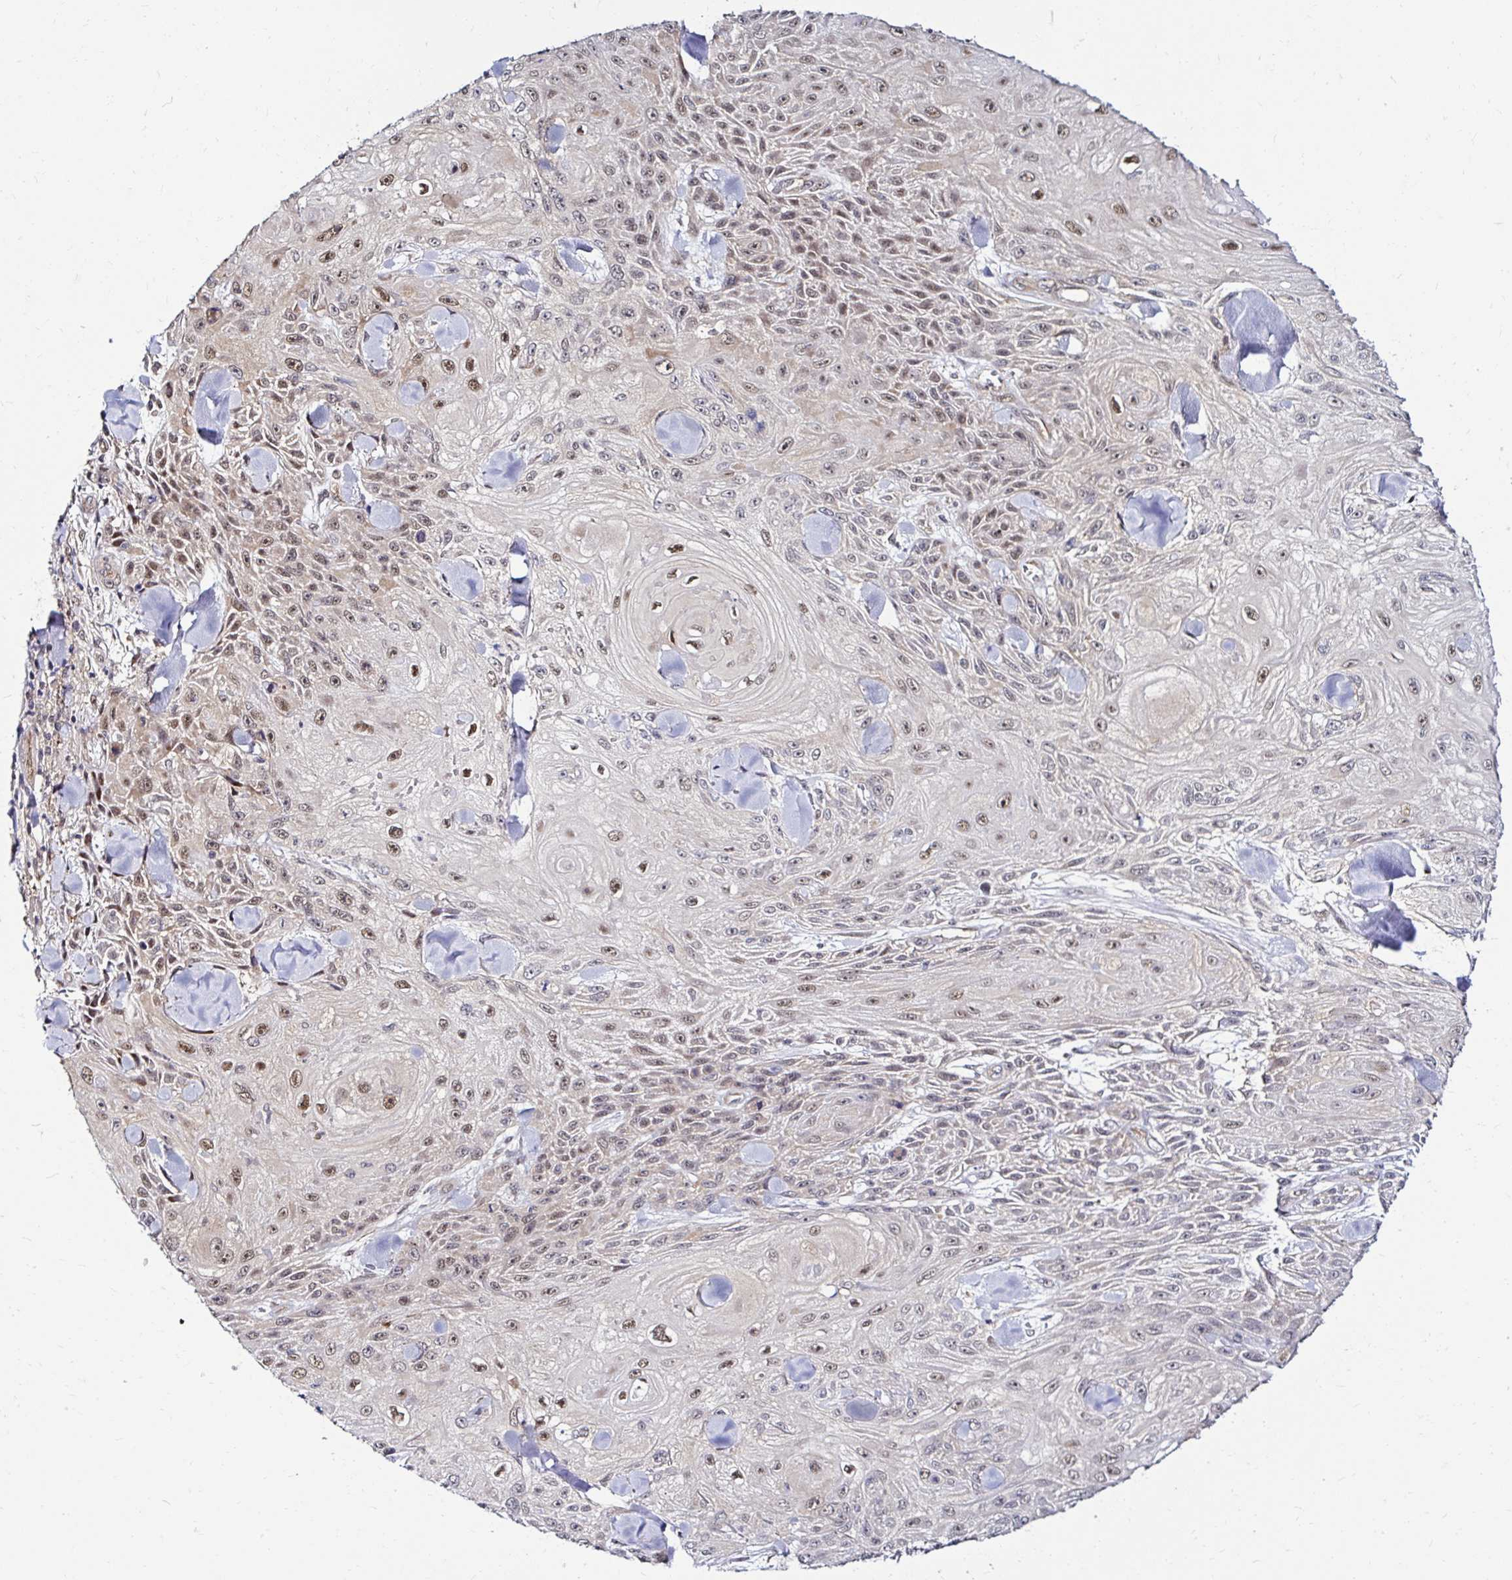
{"staining": {"intensity": "moderate", "quantity": "25%-75%", "location": "nuclear"}, "tissue": "skin cancer", "cell_type": "Tumor cells", "image_type": "cancer", "snomed": [{"axis": "morphology", "description": "Squamous cell carcinoma, NOS"}, {"axis": "topography", "description": "Skin"}], "caption": "A photomicrograph of skin cancer (squamous cell carcinoma) stained for a protein reveals moderate nuclear brown staining in tumor cells. (Brightfield microscopy of DAB IHC at high magnification).", "gene": "PSMD3", "patient": {"sex": "male", "age": 88}}